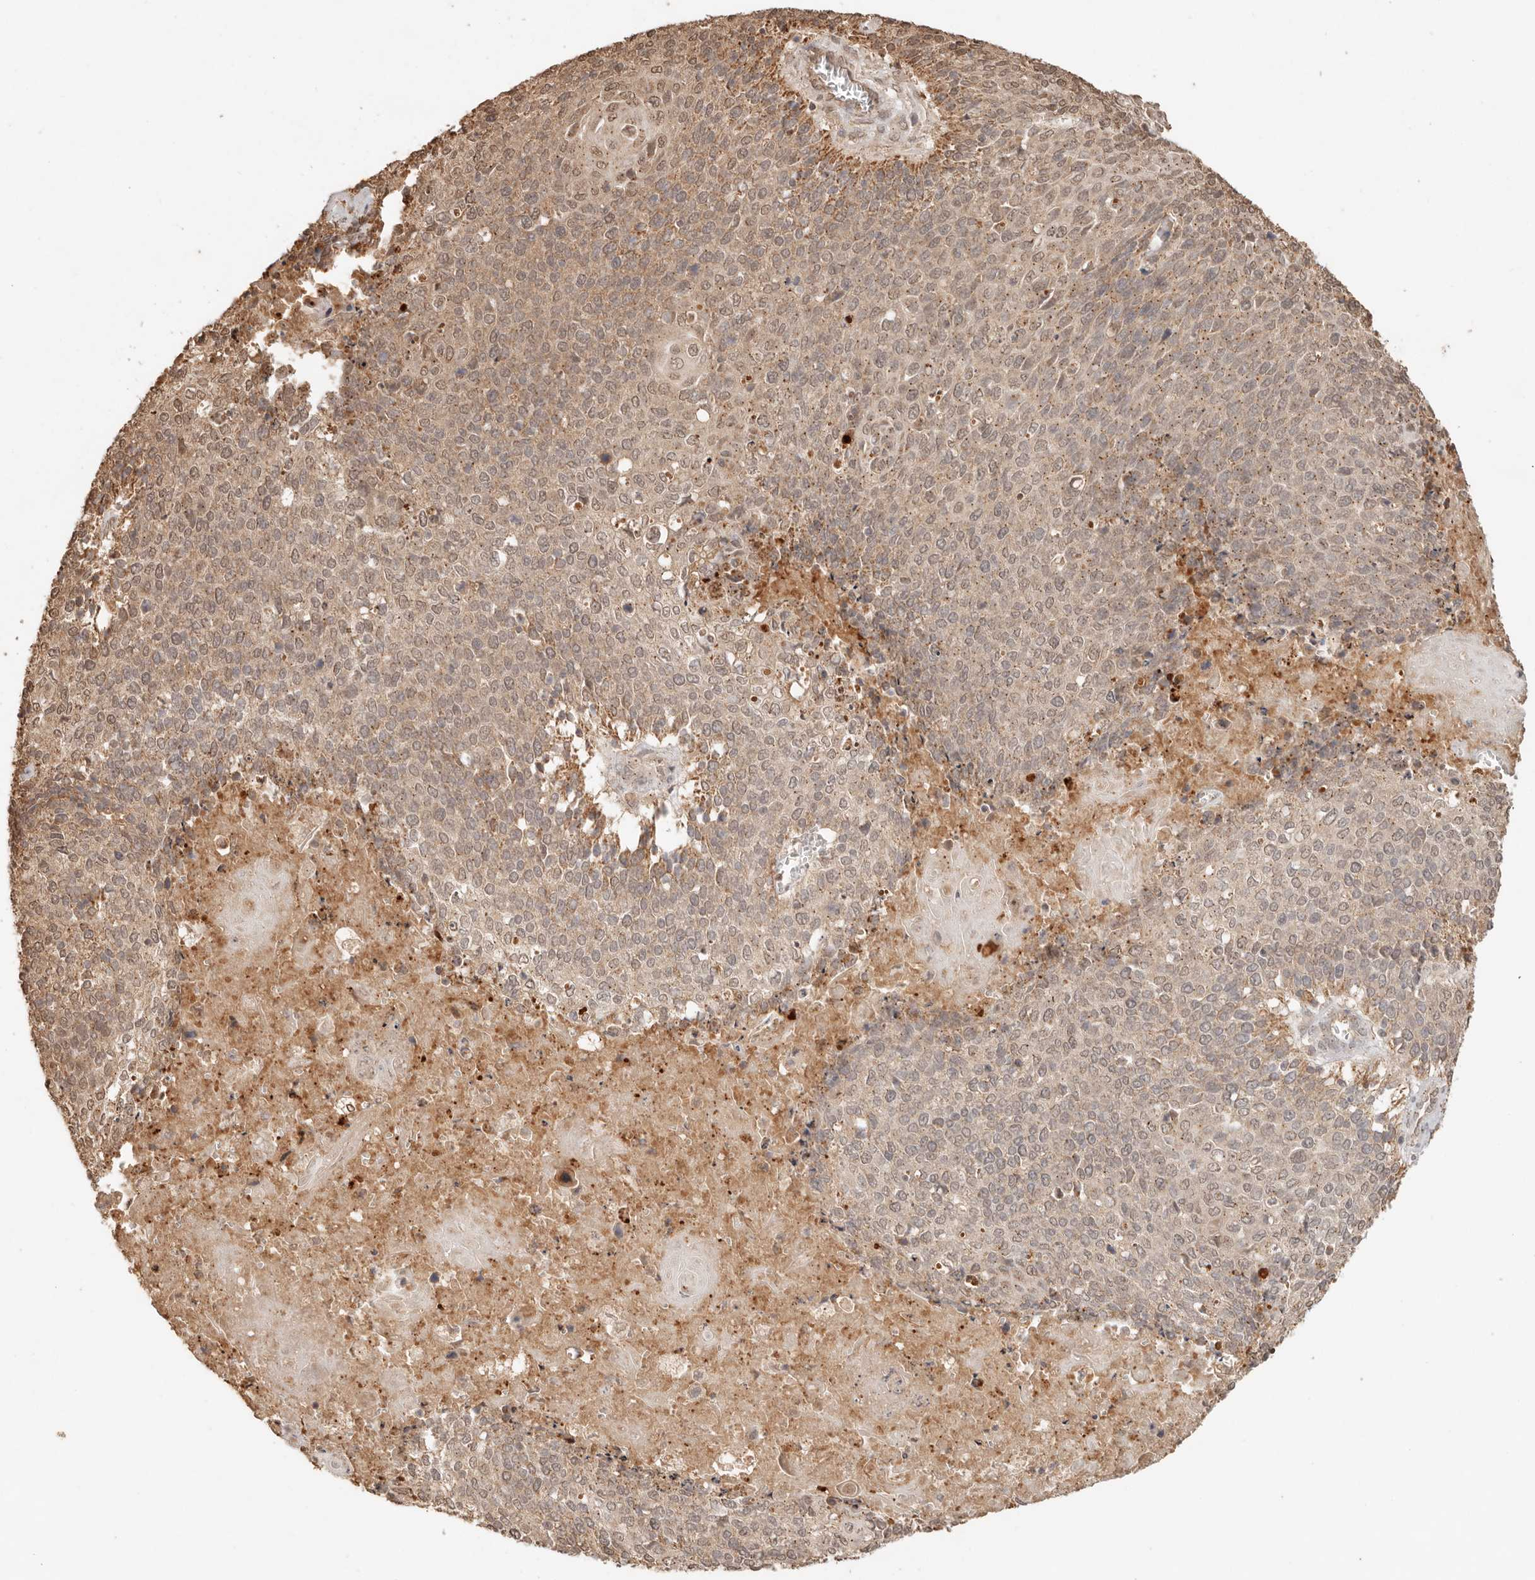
{"staining": {"intensity": "weak", "quantity": ">75%", "location": "cytoplasmic/membranous"}, "tissue": "cervical cancer", "cell_type": "Tumor cells", "image_type": "cancer", "snomed": [{"axis": "morphology", "description": "Squamous cell carcinoma, NOS"}, {"axis": "topography", "description": "Cervix"}], "caption": "Weak cytoplasmic/membranous protein staining is identified in approximately >75% of tumor cells in cervical cancer (squamous cell carcinoma). Ihc stains the protein in brown and the nuclei are stained blue.", "gene": "LMO4", "patient": {"sex": "female", "age": 39}}